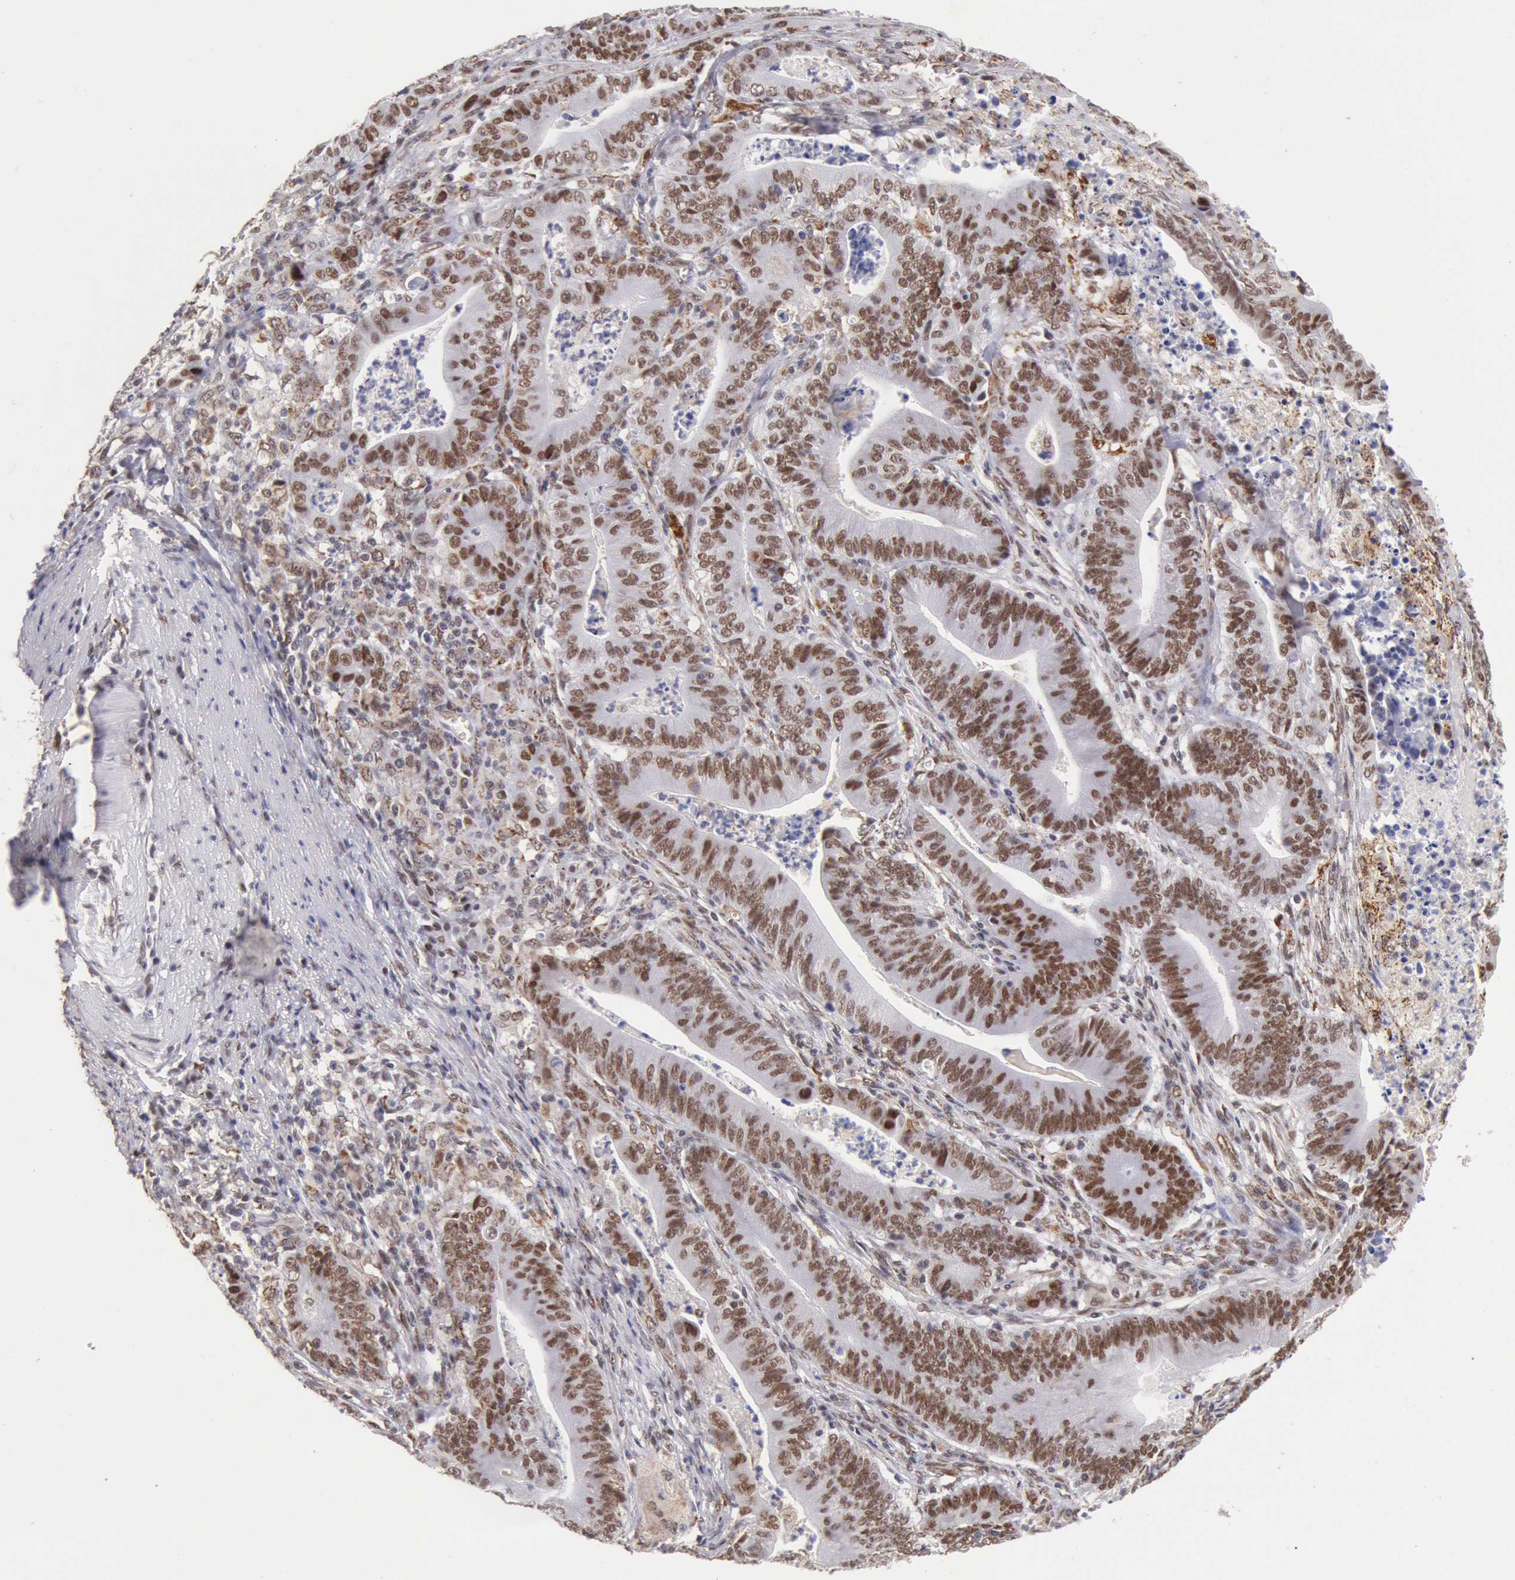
{"staining": {"intensity": "moderate", "quantity": ">75%", "location": "nuclear"}, "tissue": "stomach cancer", "cell_type": "Tumor cells", "image_type": "cancer", "snomed": [{"axis": "morphology", "description": "Adenocarcinoma, NOS"}, {"axis": "topography", "description": "Stomach, lower"}], "caption": "Human stomach cancer (adenocarcinoma) stained with a protein marker exhibits moderate staining in tumor cells.", "gene": "CDKN2B", "patient": {"sex": "female", "age": 86}}